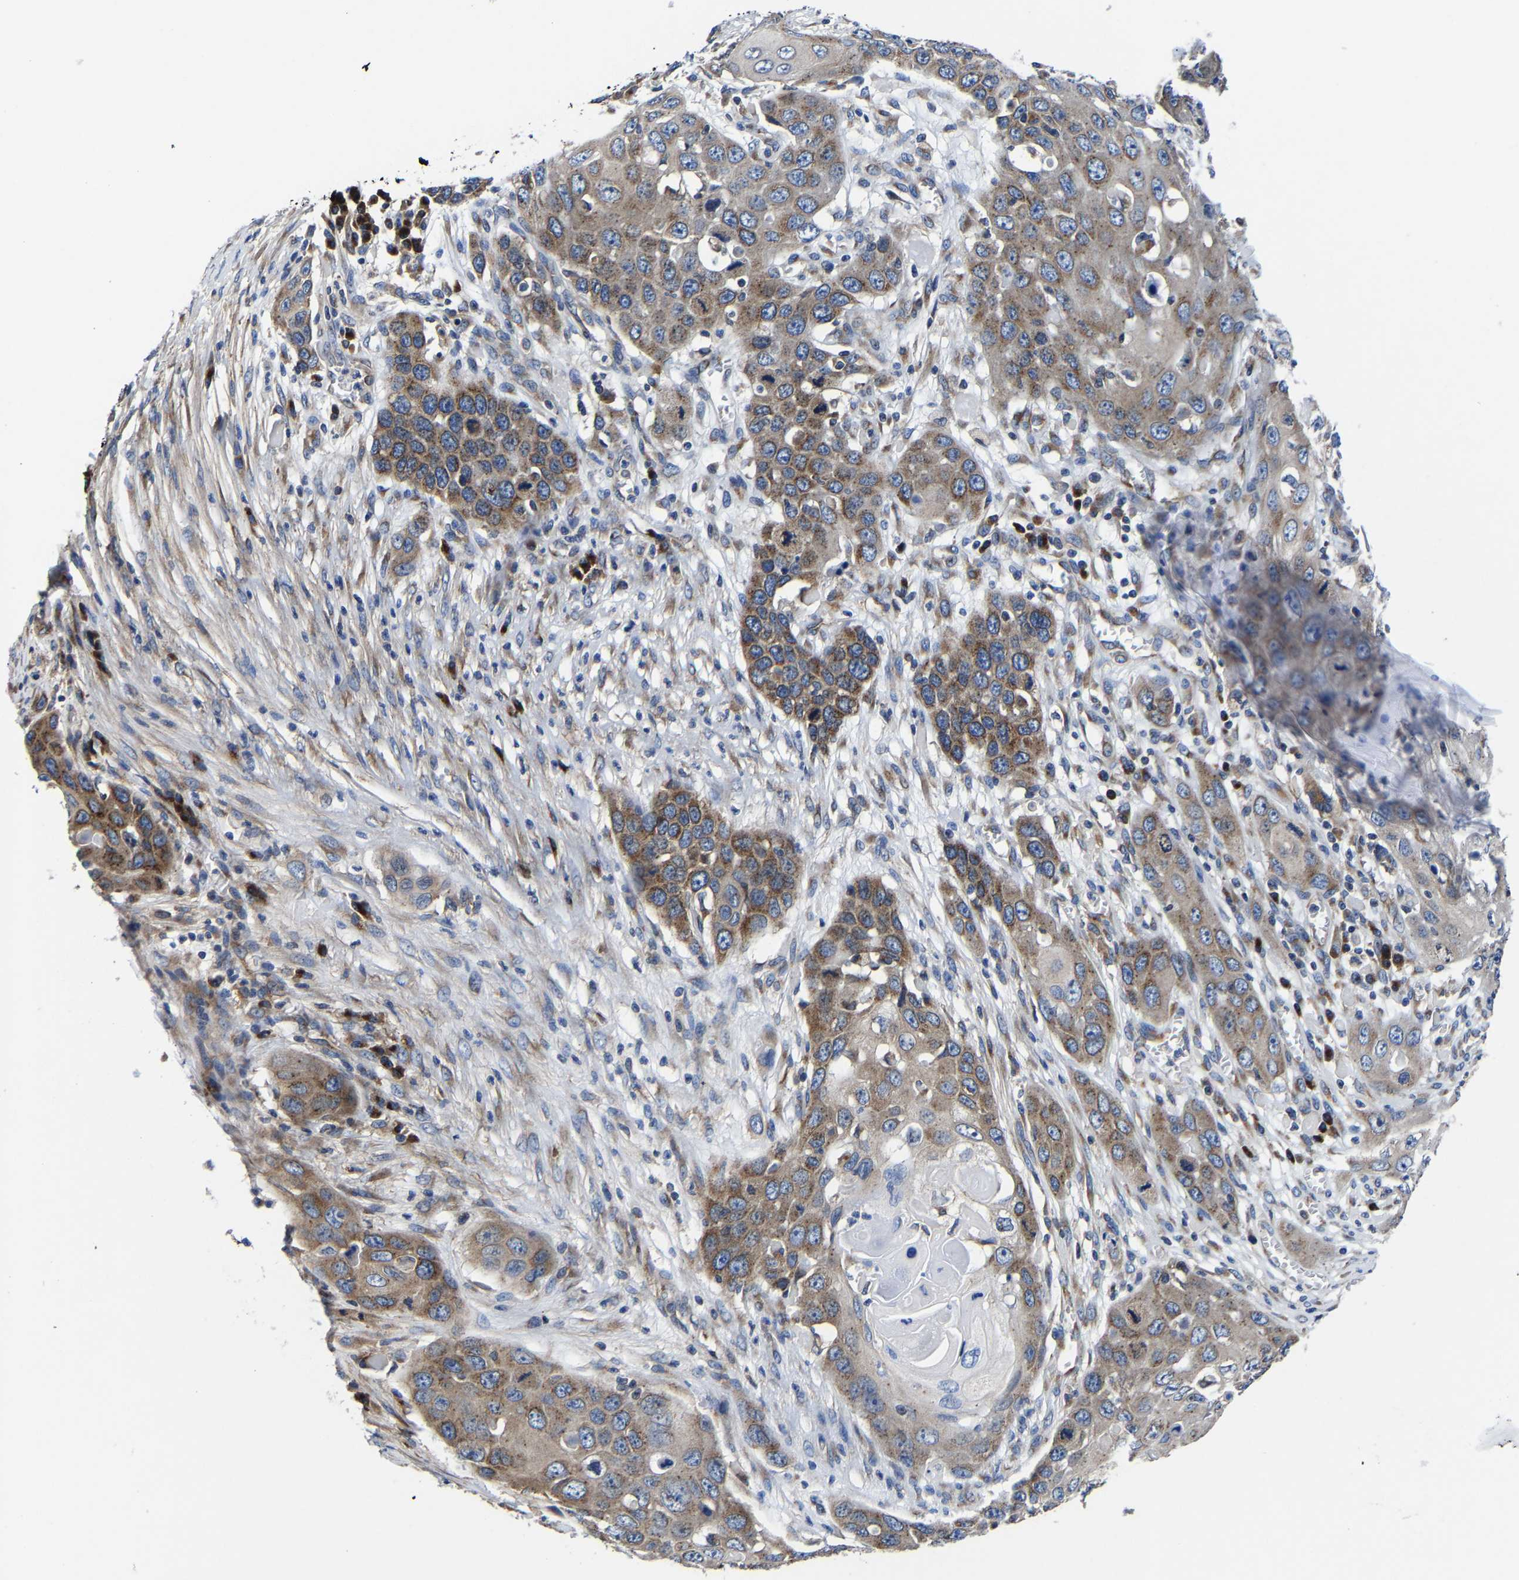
{"staining": {"intensity": "moderate", "quantity": ">75%", "location": "cytoplasmic/membranous"}, "tissue": "skin cancer", "cell_type": "Tumor cells", "image_type": "cancer", "snomed": [{"axis": "morphology", "description": "Squamous cell carcinoma, NOS"}, {"axis": "topography", "description": "Skin"}], "caption": "High-magnification brightfield microscopy of skin cancer stained with DAB (brown) and counterstained with hematoxylin (blue). tumor cells exhibit moderate cytoplasmic/membranous staining is seen in about>75% of cells.", "gene": "EBAG9", "patient": {"sex": "male", "age": 55}}